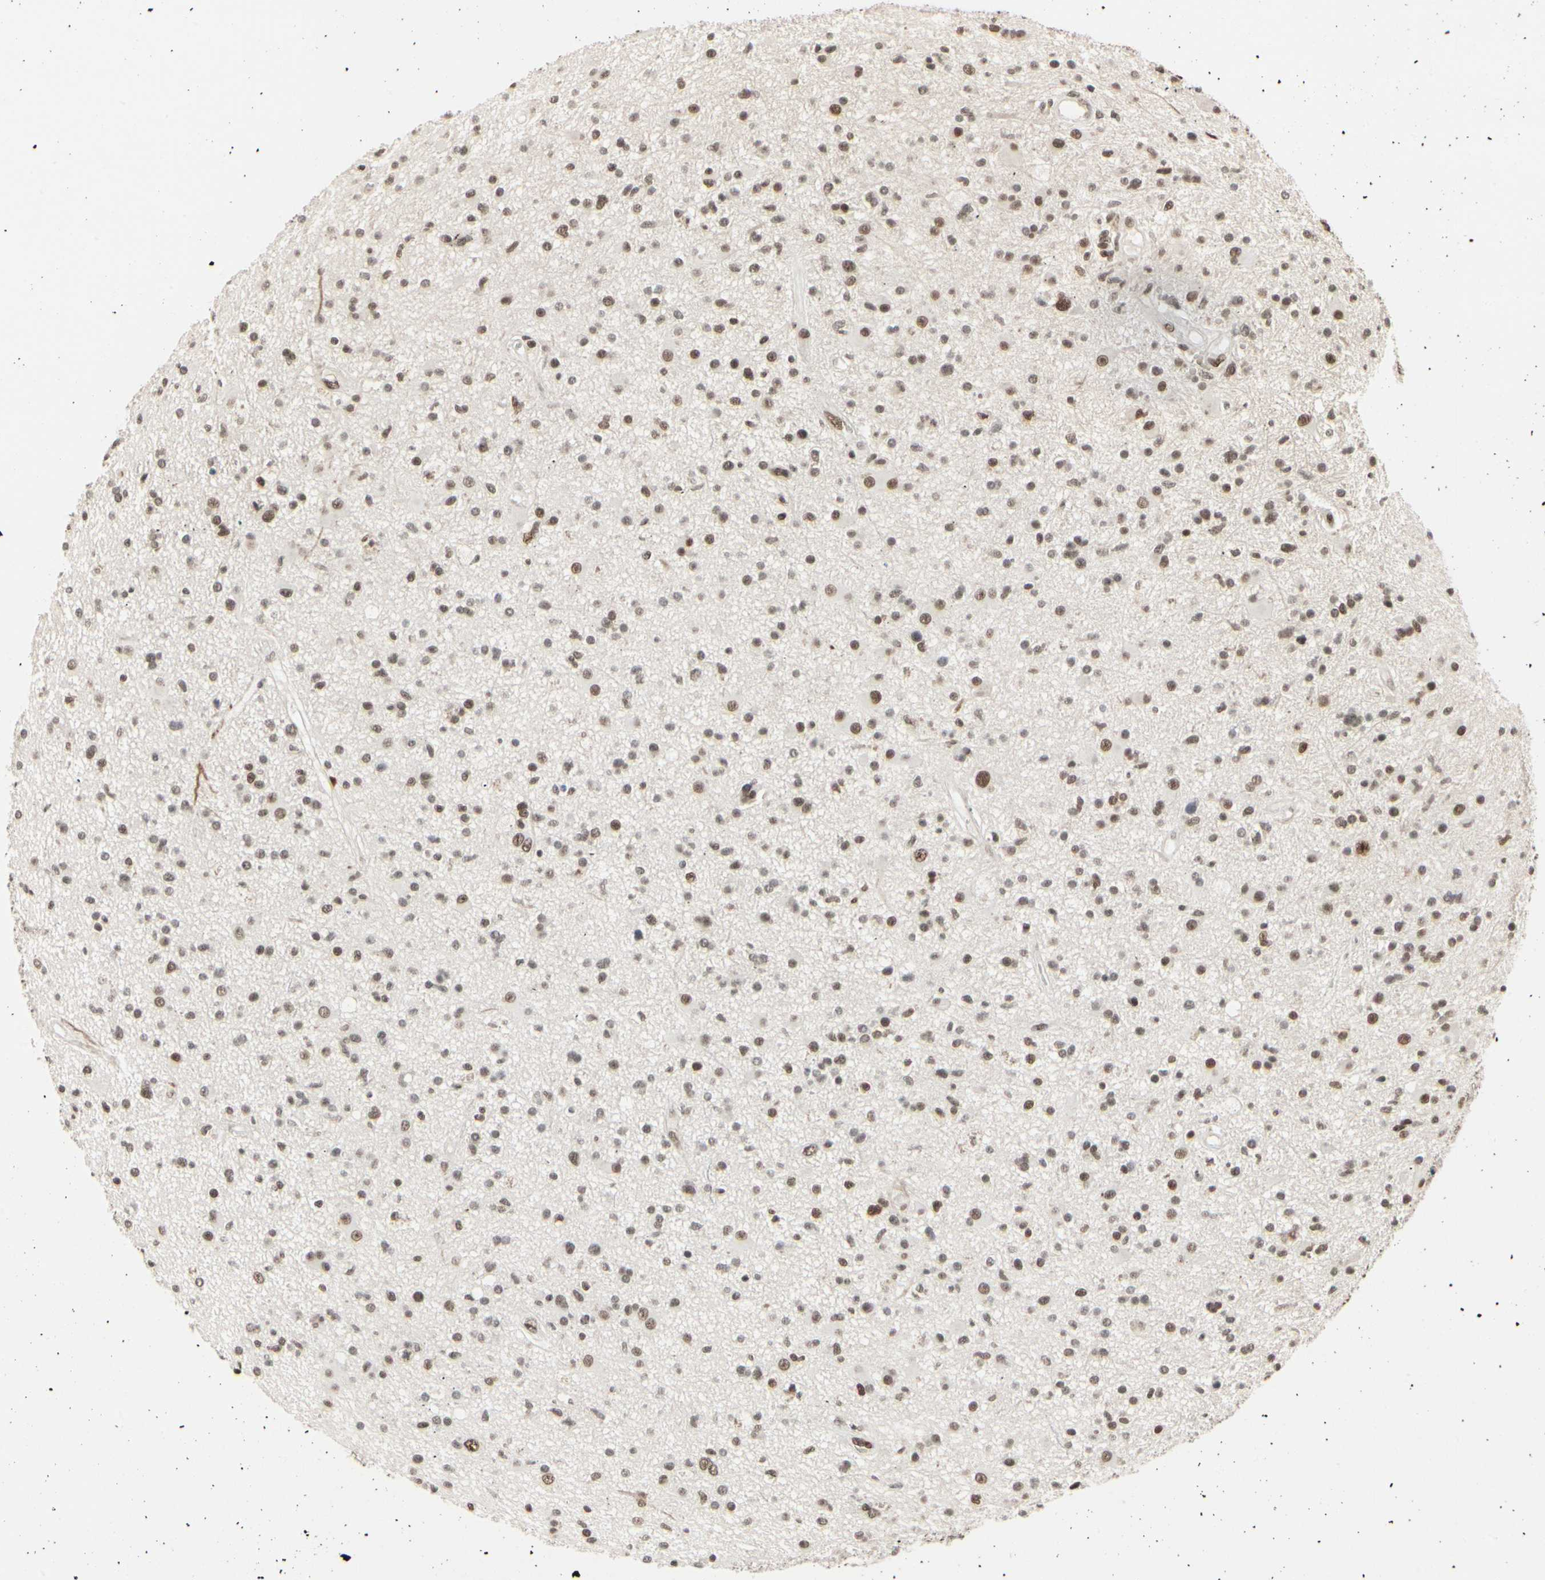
{"staining": {"intensity": "moderate", "quantity": ">75%", "location": "nuclear"}, "tissue": "glioma", "cell_type": "Tumor cells", "image_type": "cancer", "snomed": [{"axis": "morphology", "description": "Glioma, malignant, High grade"}, {"axis": "topography", "description": "Brain"}], "caption": "Immunohistochemistry micrograph of neoplastic tissue: human malignant glioma (high-grade) stained using IHC displays medium levels of moderate protein expression localized specifically in the nuclear of tumor cells, appearing as a nuclear brown color.", "gene": "HMG20A", "patient": {"sex": "male", "age": 33}}